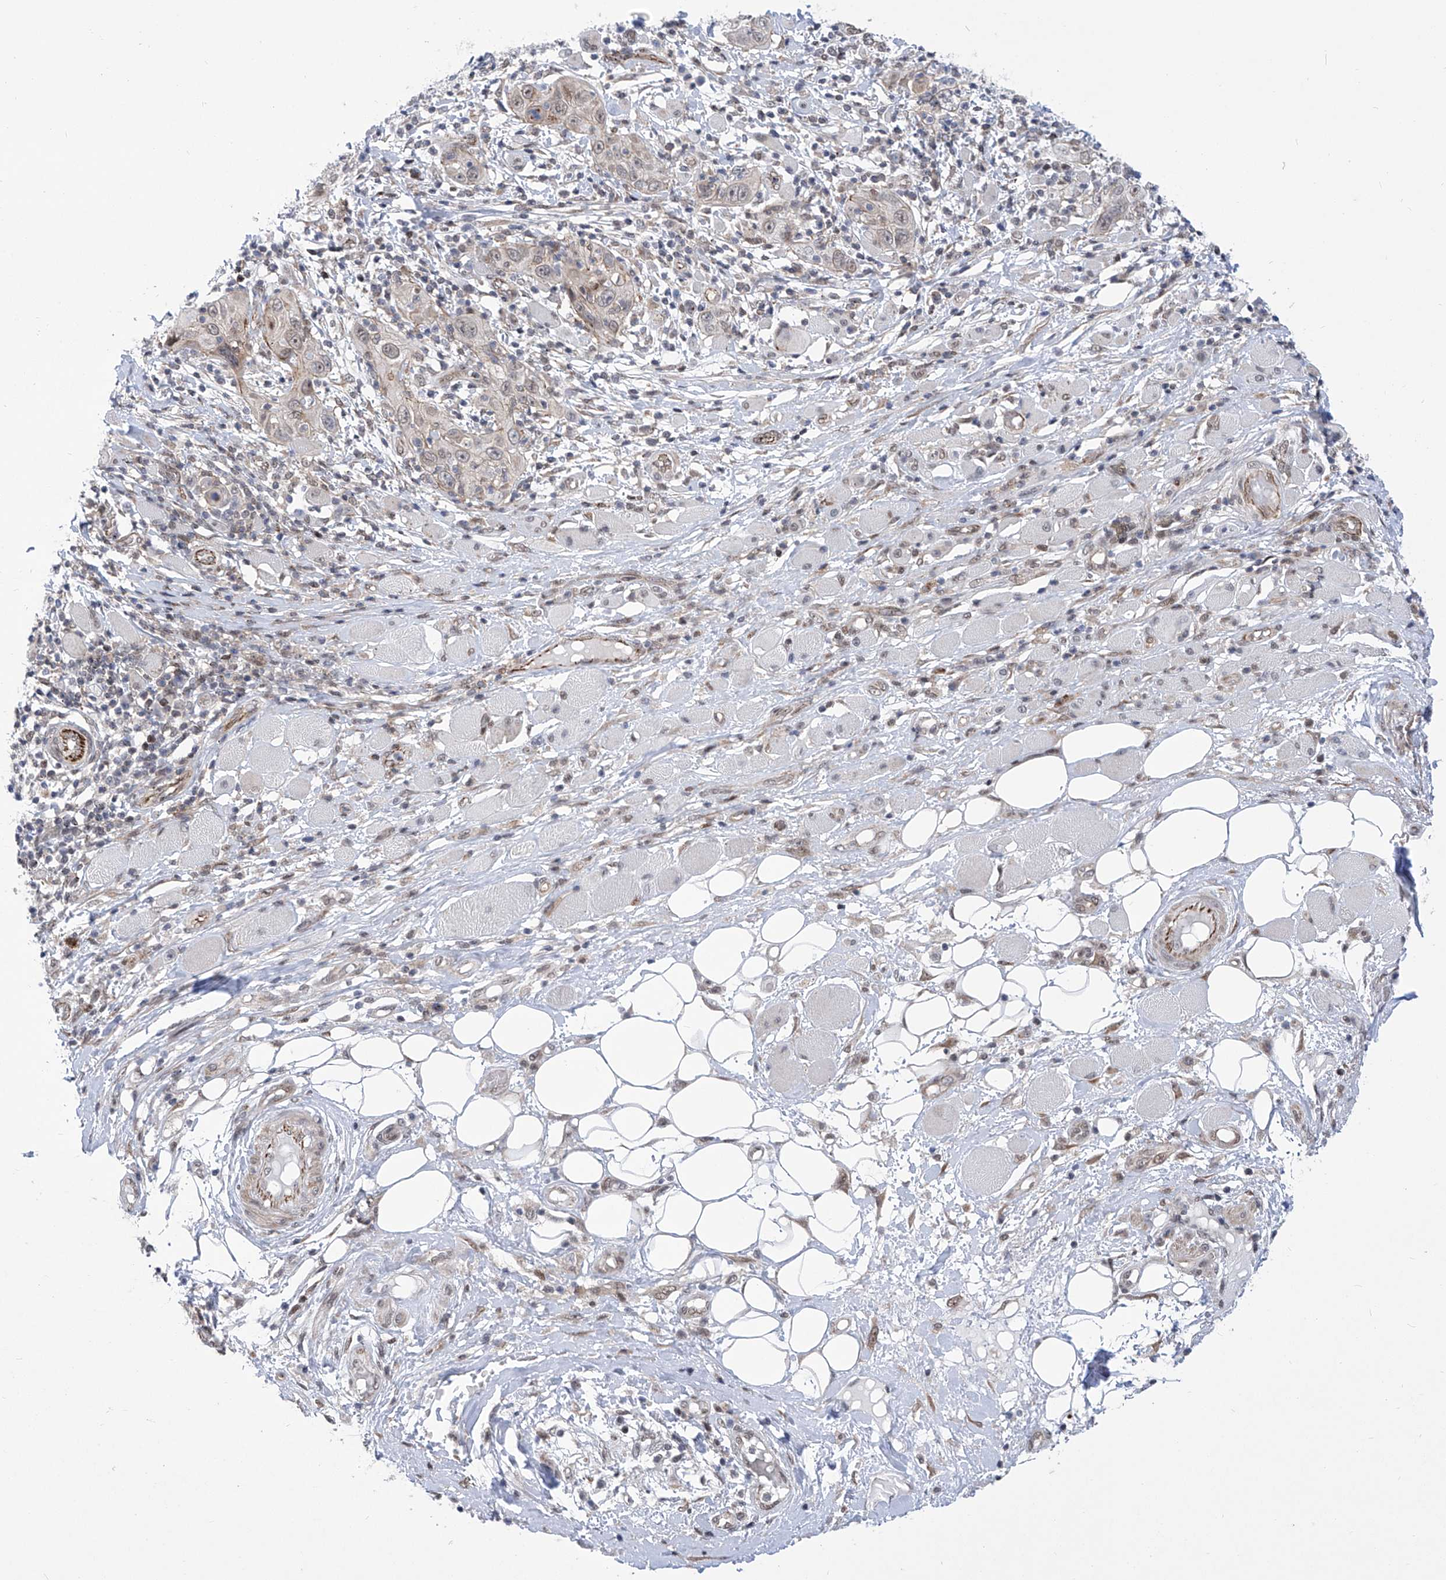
{"staining": {"intensity": "negative", "quantity": "none", "location": "none"}, "tissue": "skin cancer", "cell_type": "Tumor cells", "image_type": "cancer", "snomed": [{"axis": "morphology", "description": "Squamous cell carcinoma, NOS"}, {"axis": "topography", "description": "Skin"}], "caption": "This is an immunohistochemistry (IHC) photomicrograph of squamous cell carcinoma (skin). There is no positivity in tumor cells.", "gene": "CEP290", "patient": {"sex": "female", "age": 88}}